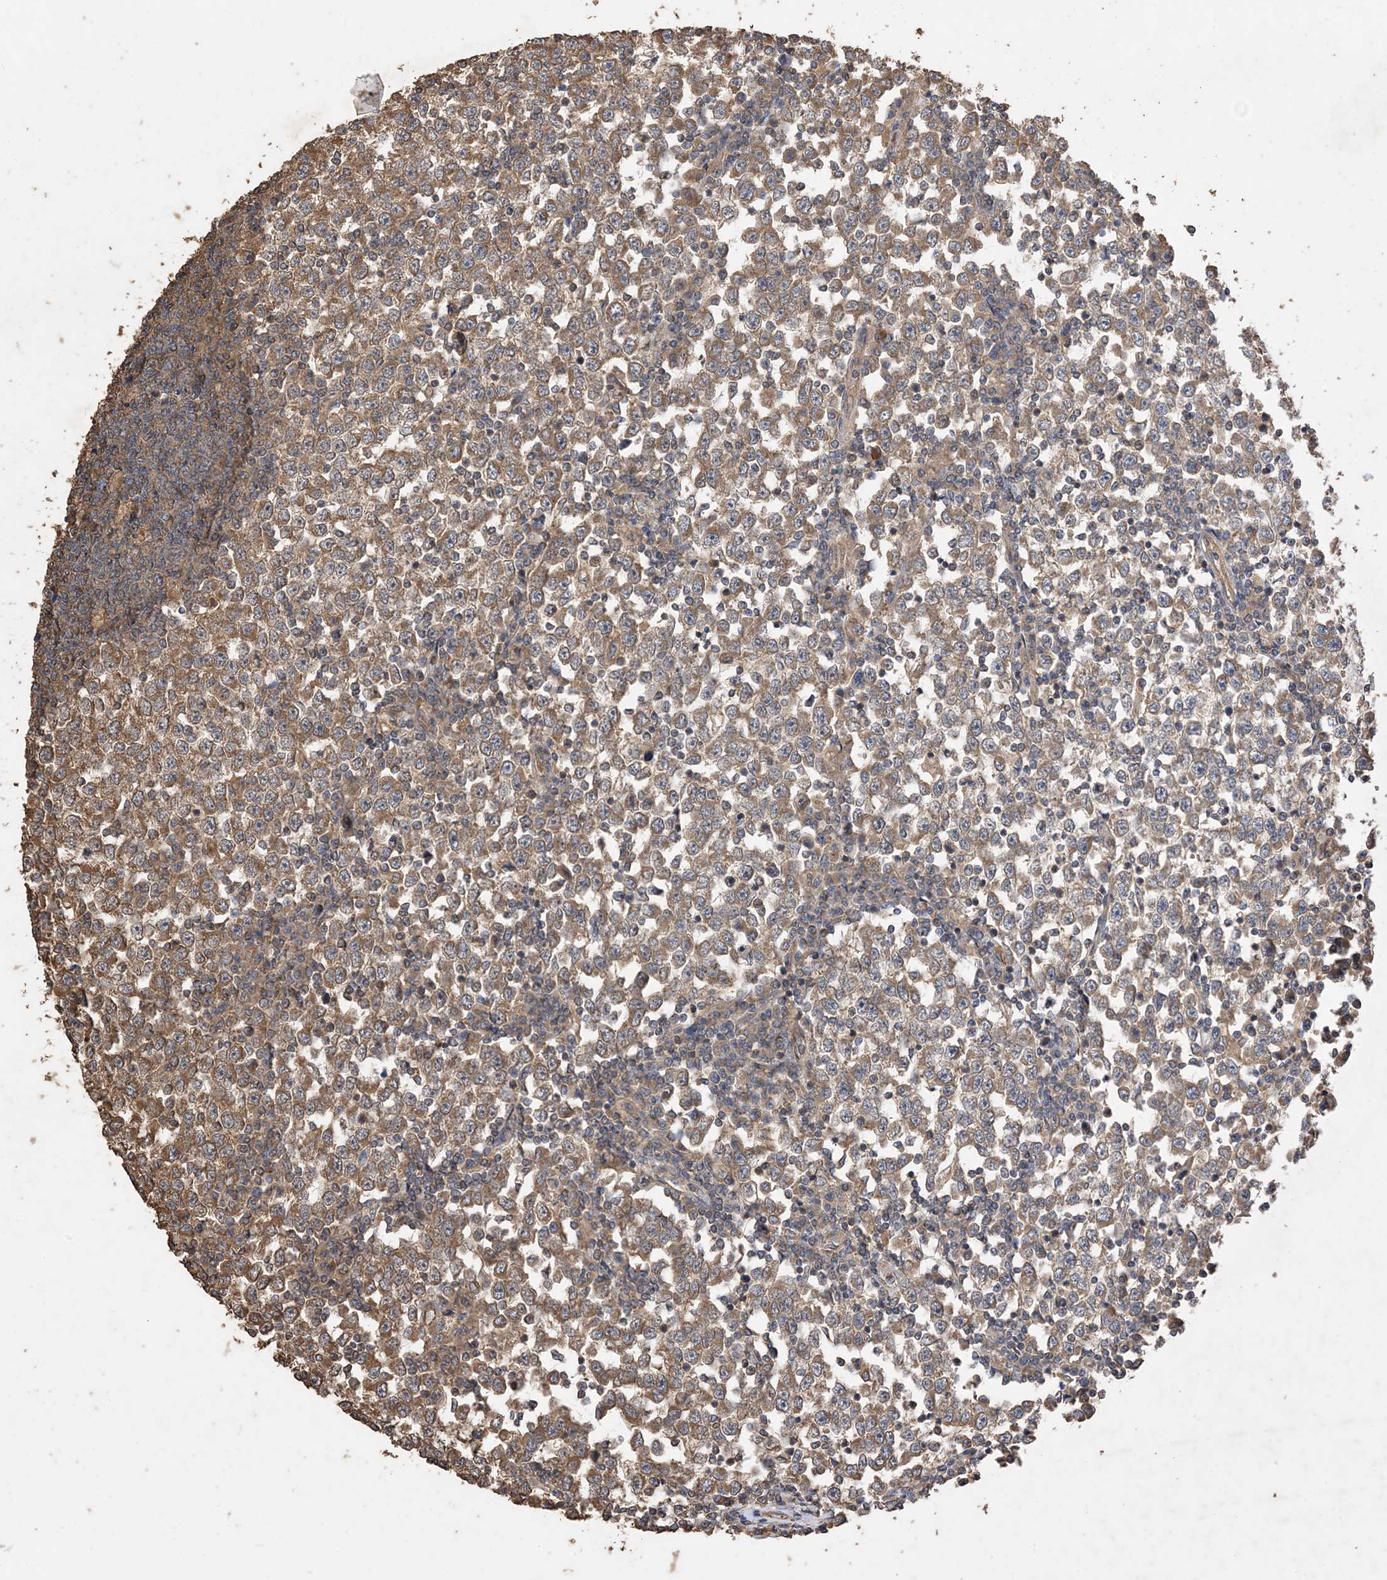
{"staining": {"intensity": "moderate", "quantity": ">75%", "location": "cytoplasmic/membranous"}, "tissue": "testis cancer", "cell_type": "Tumor cells", "image_type": "cancer", "snomed": [{"axis": "morphology", "description": "Seminoma, NOS"}, {"axis": "topography", "description": "Testis"}], "caption": "Protein analysis of seminoma (testis) tissue exhibits moderate cytoplasmic/membranous positivity in approximately >75% of tumor cells.", "gene": "ZKSCAN5", "patient": {"sex": "male", "age": 65}}